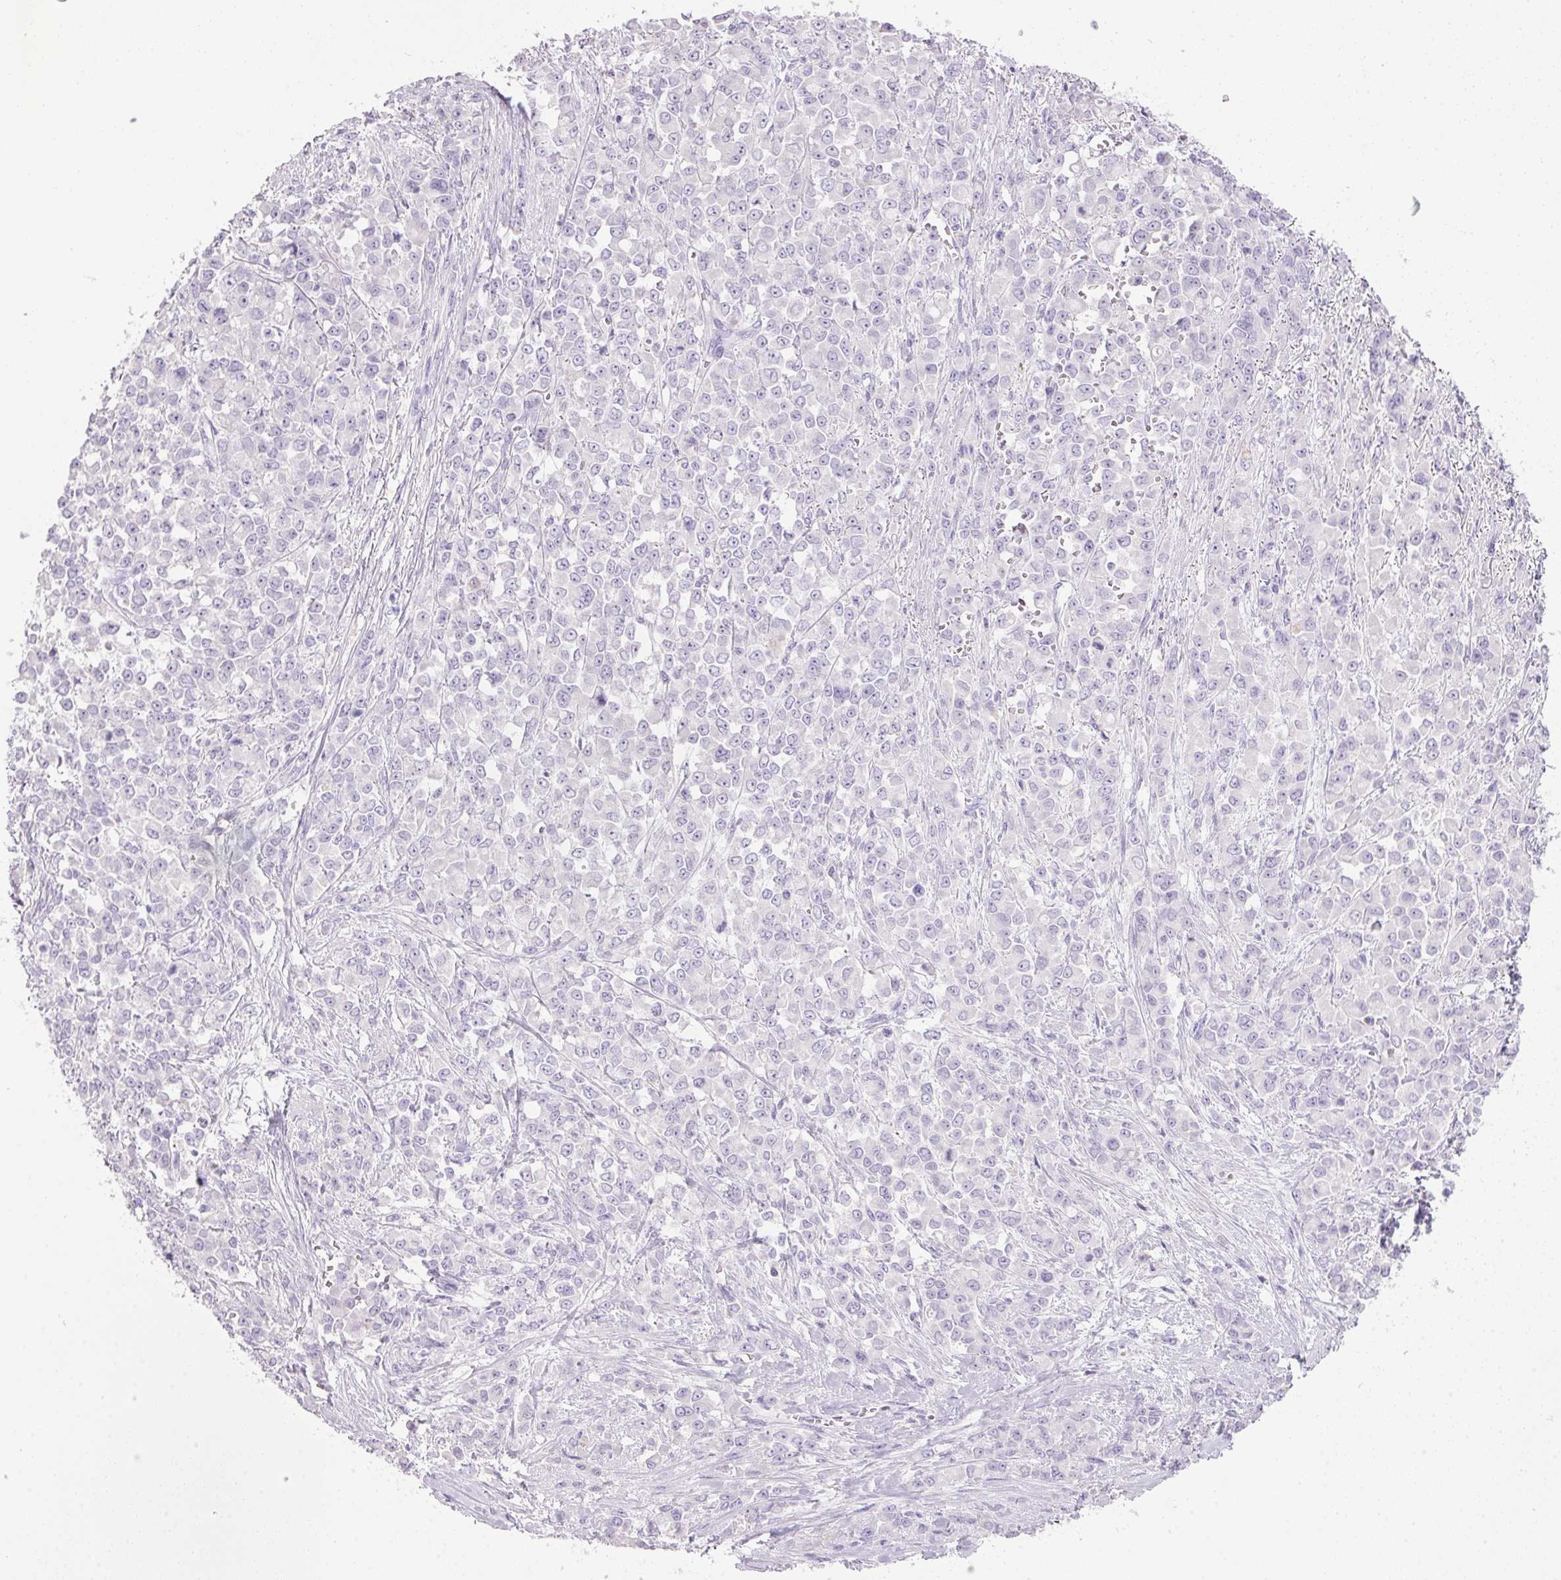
{"staining": {"intensity": "negative", "quantity": "none", "location": "none"}, "tissue": "stomach cancer", "cell_type": "Tumor cells", "image_type": "cancer", "snomed": [{"axis": "morphology", "description": "Adenocarcinoma, NOS"}, {"axis": "topography", "description": "Stomach"}], "caption": "Immunohistochemistry photomicrograph of neoplastic tissue: stomach adenocarcinoma stained with DAB shows no significant protein positivity in tumor cells.", "gene": "S100A2", "patient": {"sex": "female", "age": 76}}